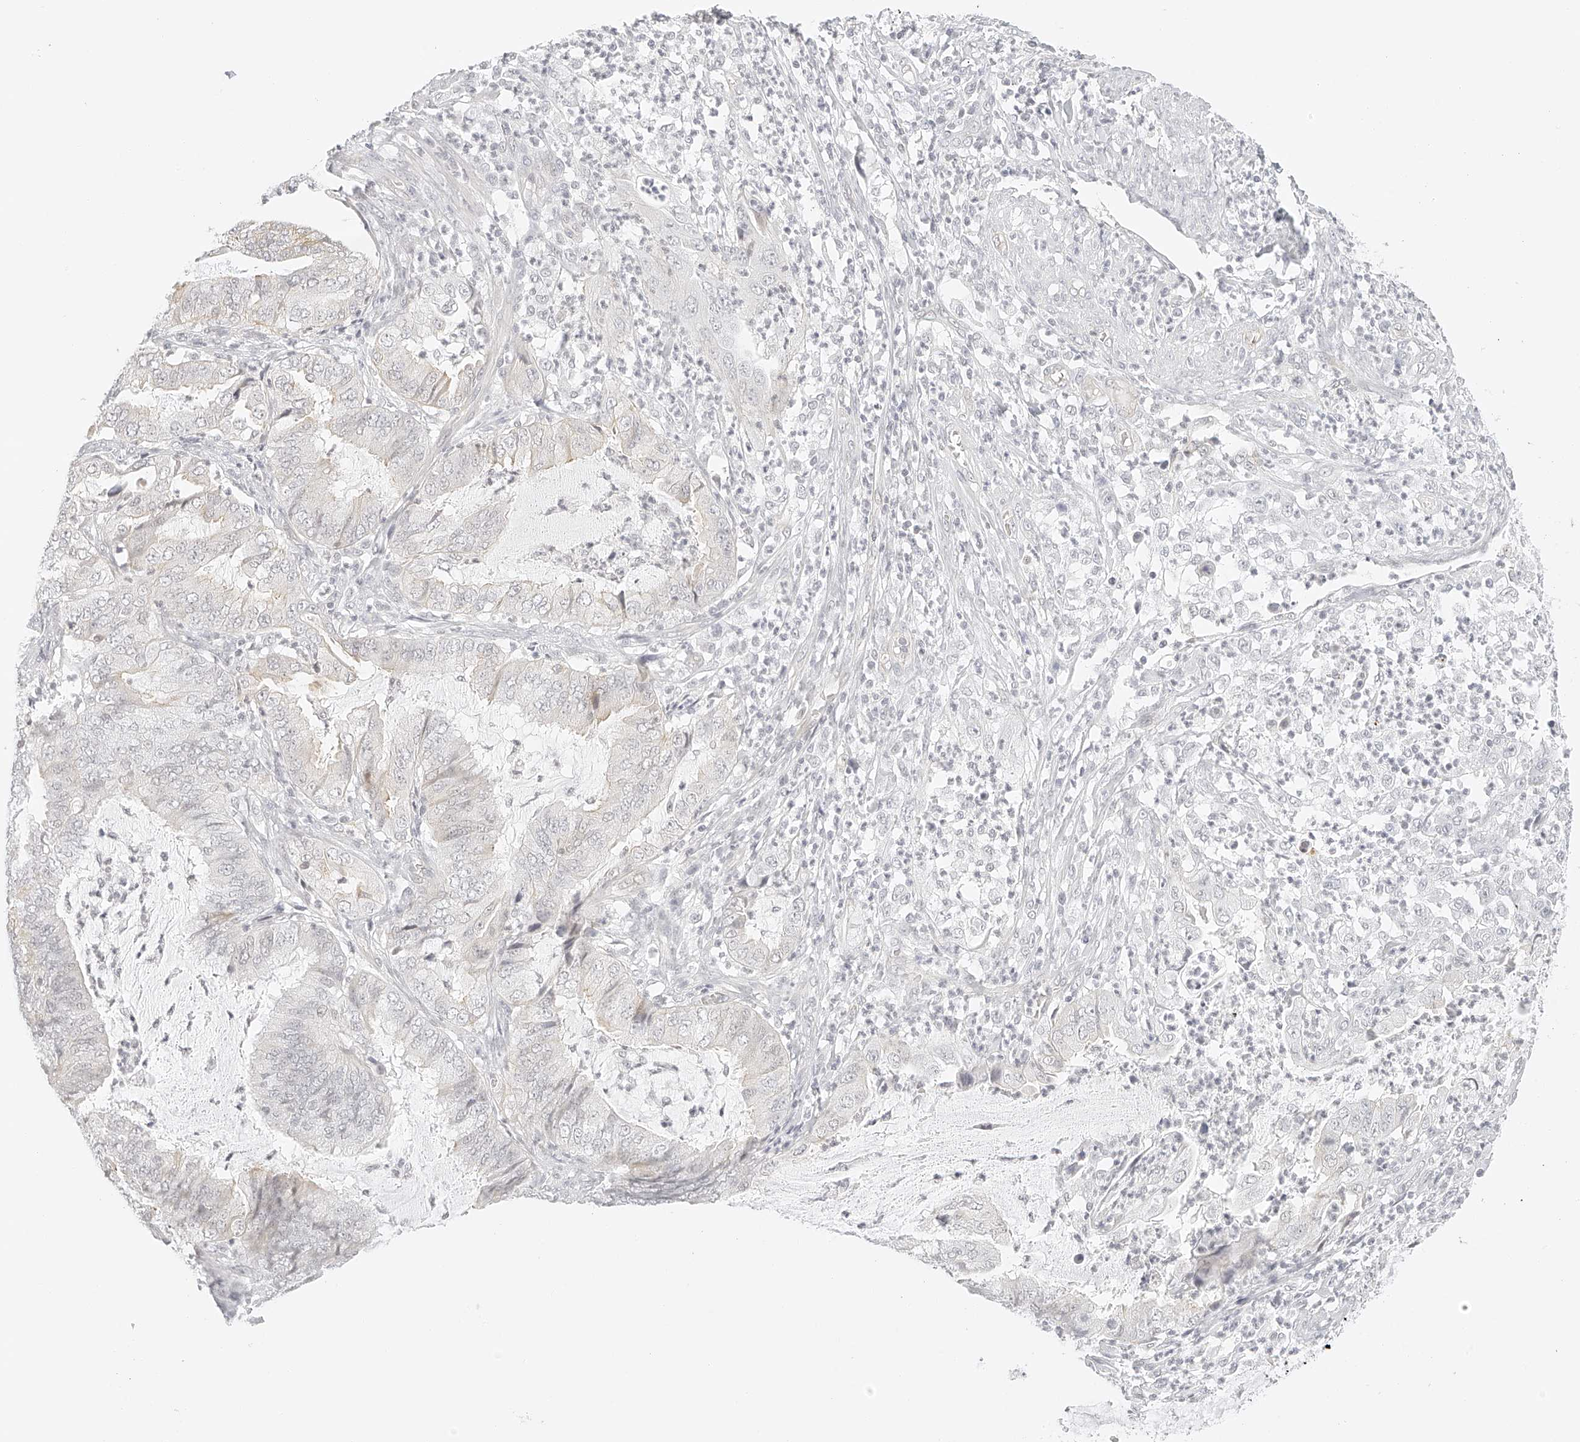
{"staining": {"intensity": "negative", "quantity": "none", "location": "none"}, "tissue": "endometrial cancer", "cell_type": "Tumor cells", "image_type": "cancer", "snomed": [{"axis": "morphology", "description": "Adenocarcinoma, NOS"}, {"axis": "topography", "description": "Endometrium"}], "caption": "The photomicrograph shows no significant staining in tumor cells of endometrial cancer.", "gene": "ZFP69", "patient": {"sex": "female", "age": 49}}